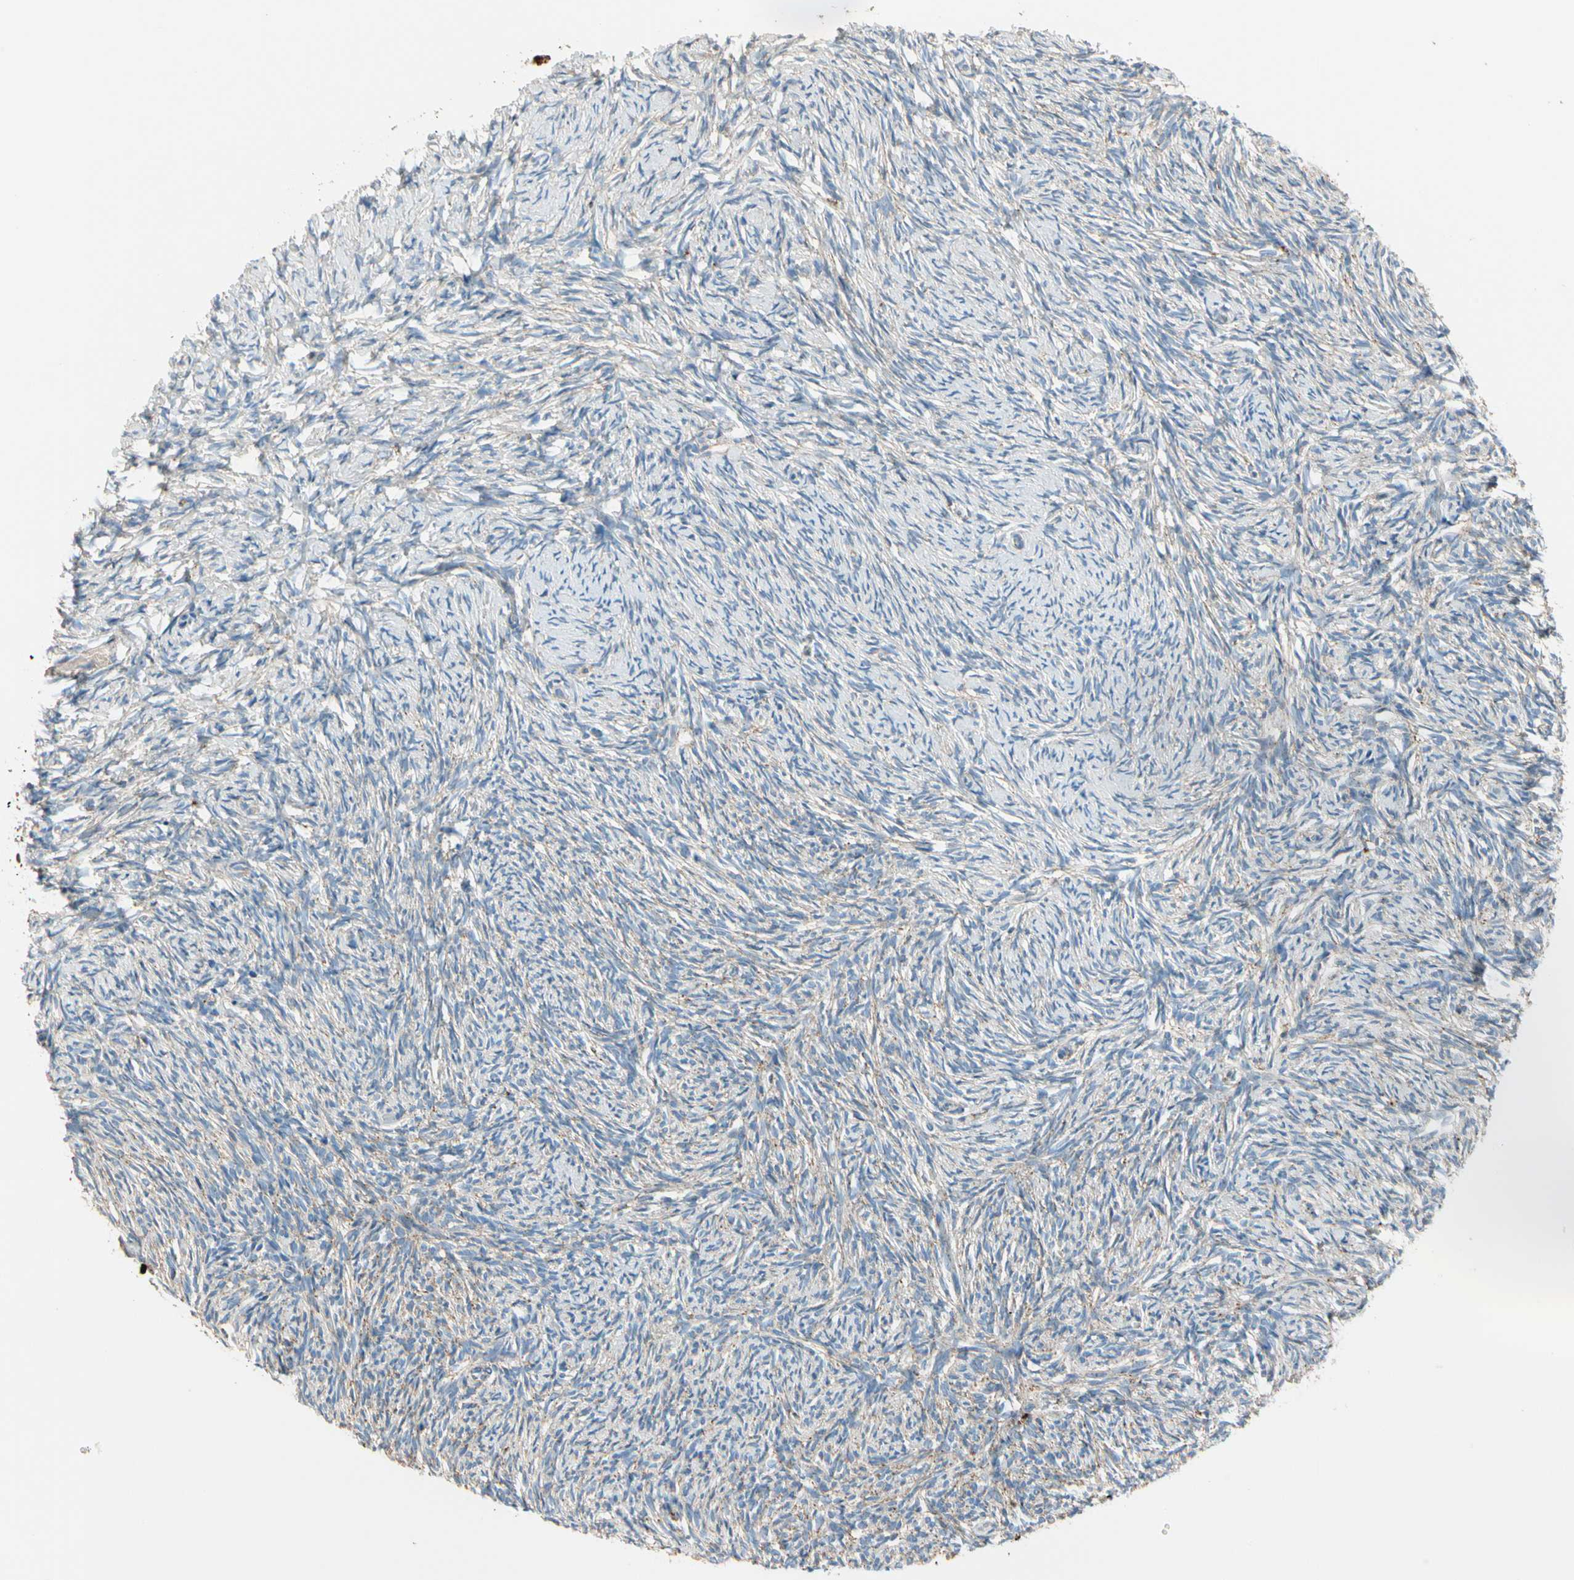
{"staining": {"intensity": "negative", "quantity": "none", "location": "none"}, "tissue": "ovary", "cell_type": "Ovarian stroma cells", "image_type": "normal", "snomed": [{"axis": "morphology", "description": "Normal tissue, NOS"}, {"axis": "topography", "description": "Ovary"}], "caption": "IHC photomicrograph of benign human ovary stained for a protein (brown), which displays no staining in ovarian stroma cells.", "gene": "GM2A", "patient": {"sex": "female", "age": 60}}